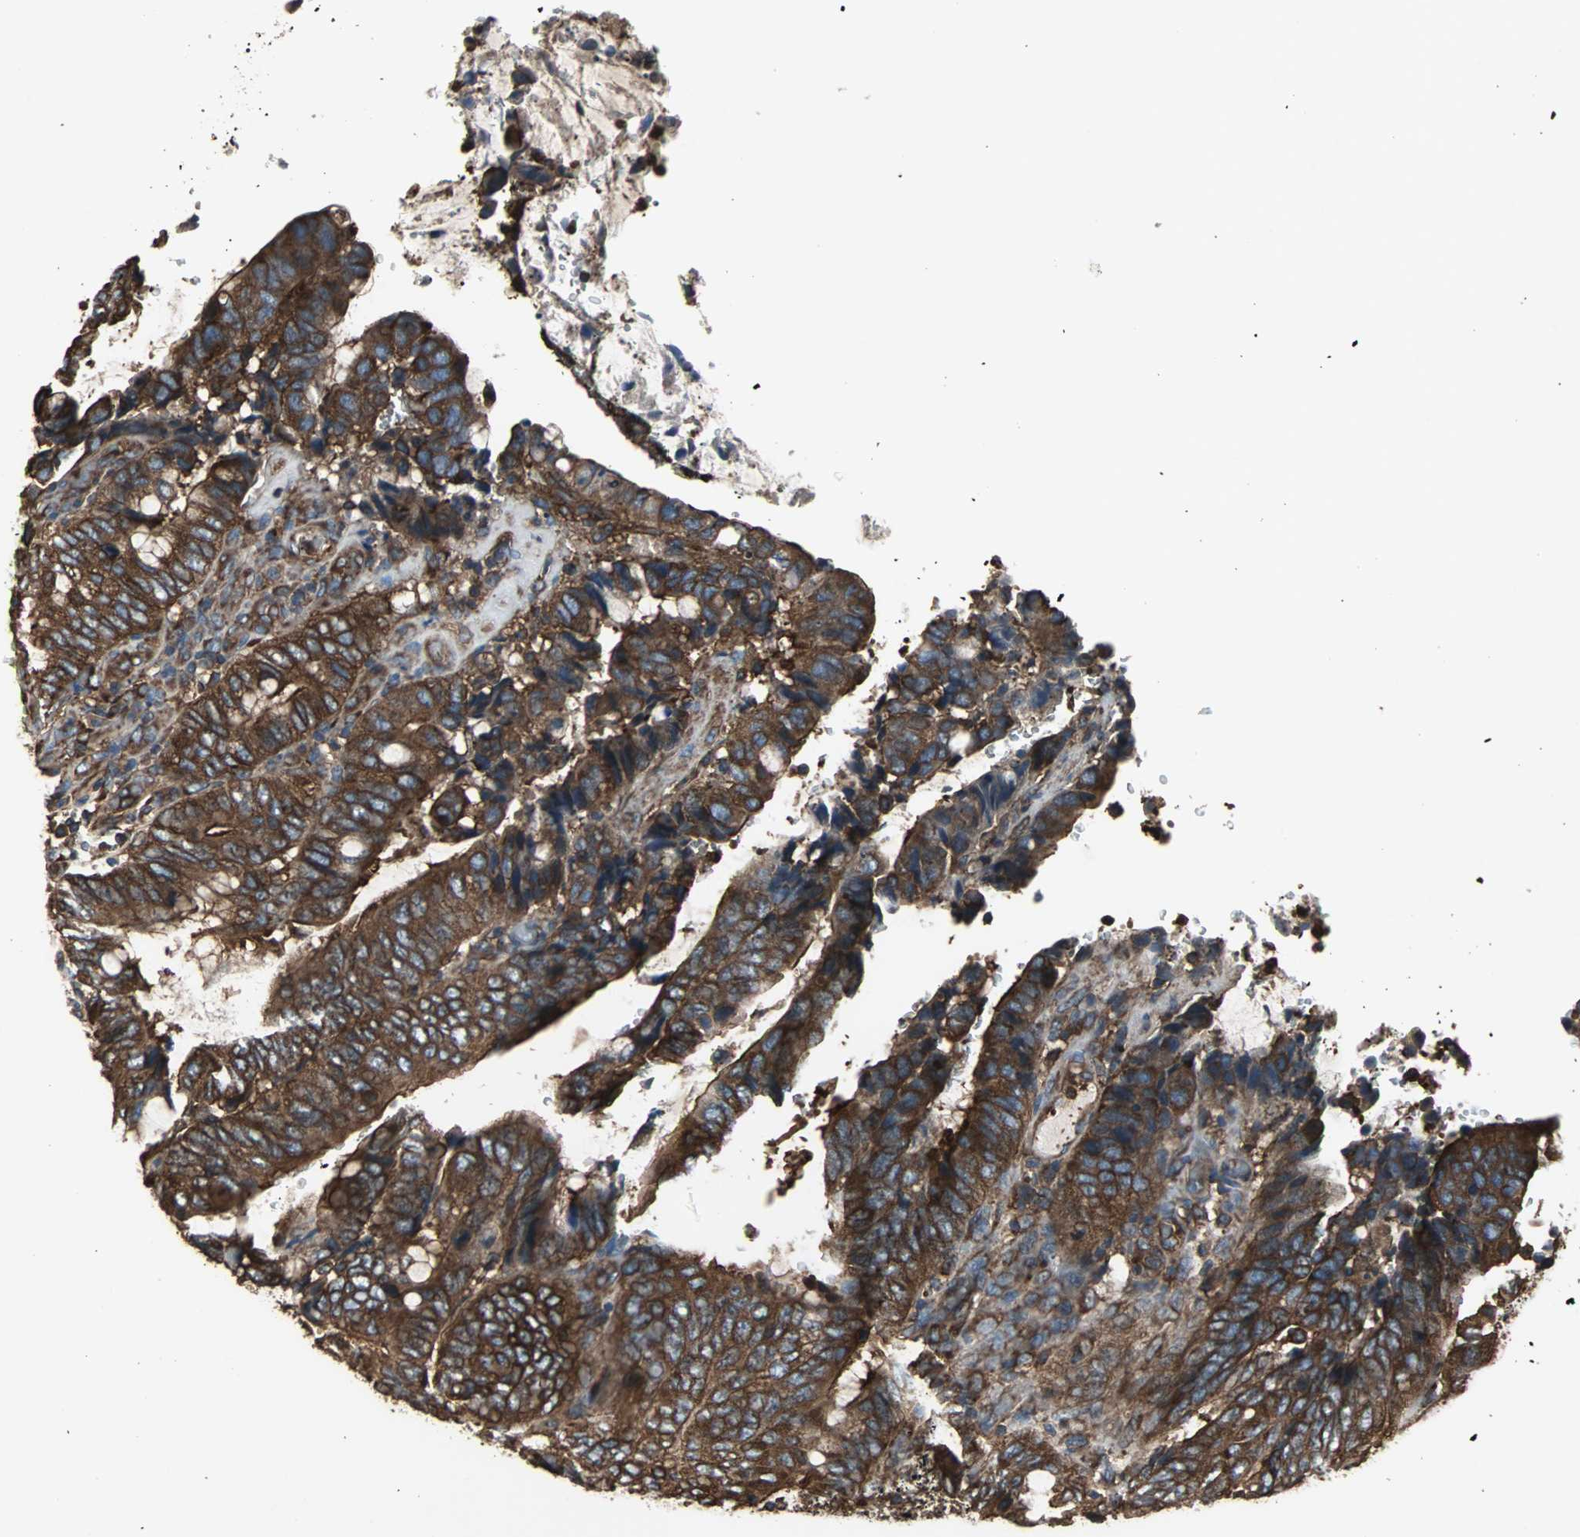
{"staining": {"intensity": "strong", "quantity": ">75%", "location": "cytoplasmic/membranous"}, "tissue": "colorectal cancer", "cell_type": "Tumor cells", "image_type": "cancer", "snomed": [{"axis": "morphology", "description": "Normal tissue, NOS"}, {"axis": "morphology", "description": "Adenocarcinoma, NOS"}, {"axis": "topography", "description": "Rectum"}, {"axis": "topography", "description": "Peripheral nerve tissue"}], "caption": "Colorectal cancer (adenocarcinoma) stained for a protein (brown) shows strong cytoplasmic/membranous positive expression in about >75% of tumor cells.", "gene": "ACTN1", "patient": {"sex": "male", "age": 92}}